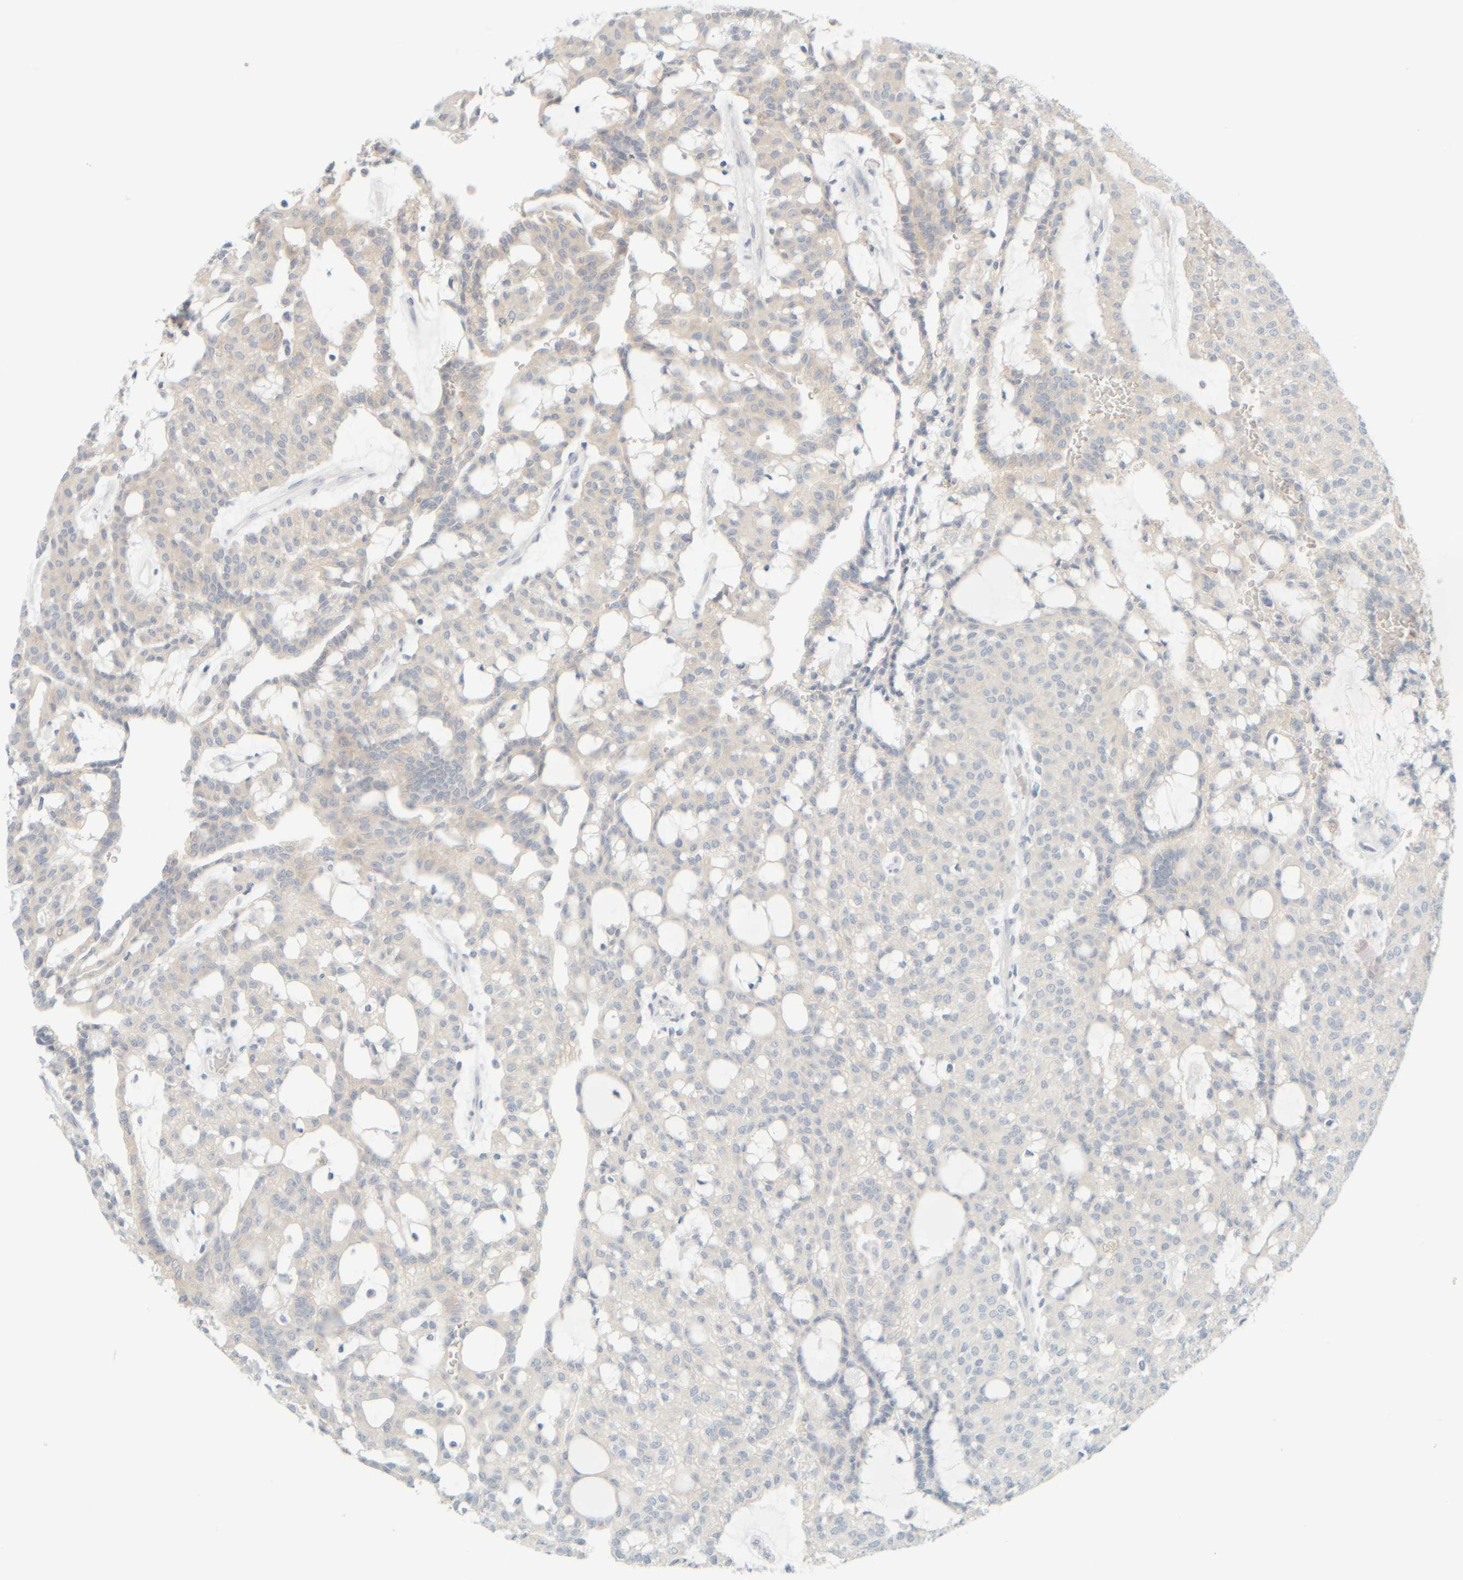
{"staining": {"intensity": "negative", "quantity": "none", "location": "none"}, "tissue": "renal cancer", "cell_type": "Tumor cells", "image_type": "cancer", "snomed": [{"axis": "morphology", "description": "Adenocarcinoma, NOS"}, {"axis": "topography", "description": "Kidney"}], "caption": "IHC of renal adenocarcinoma reveals no staining in tumor cells. (DAB (3,3'-diaminobenzidine) IHC visualized using brightfield microscopy, high magnification).", "gene": "PTGES3L-AARSD1", "patient": {"sex": "male", "age": 63}}